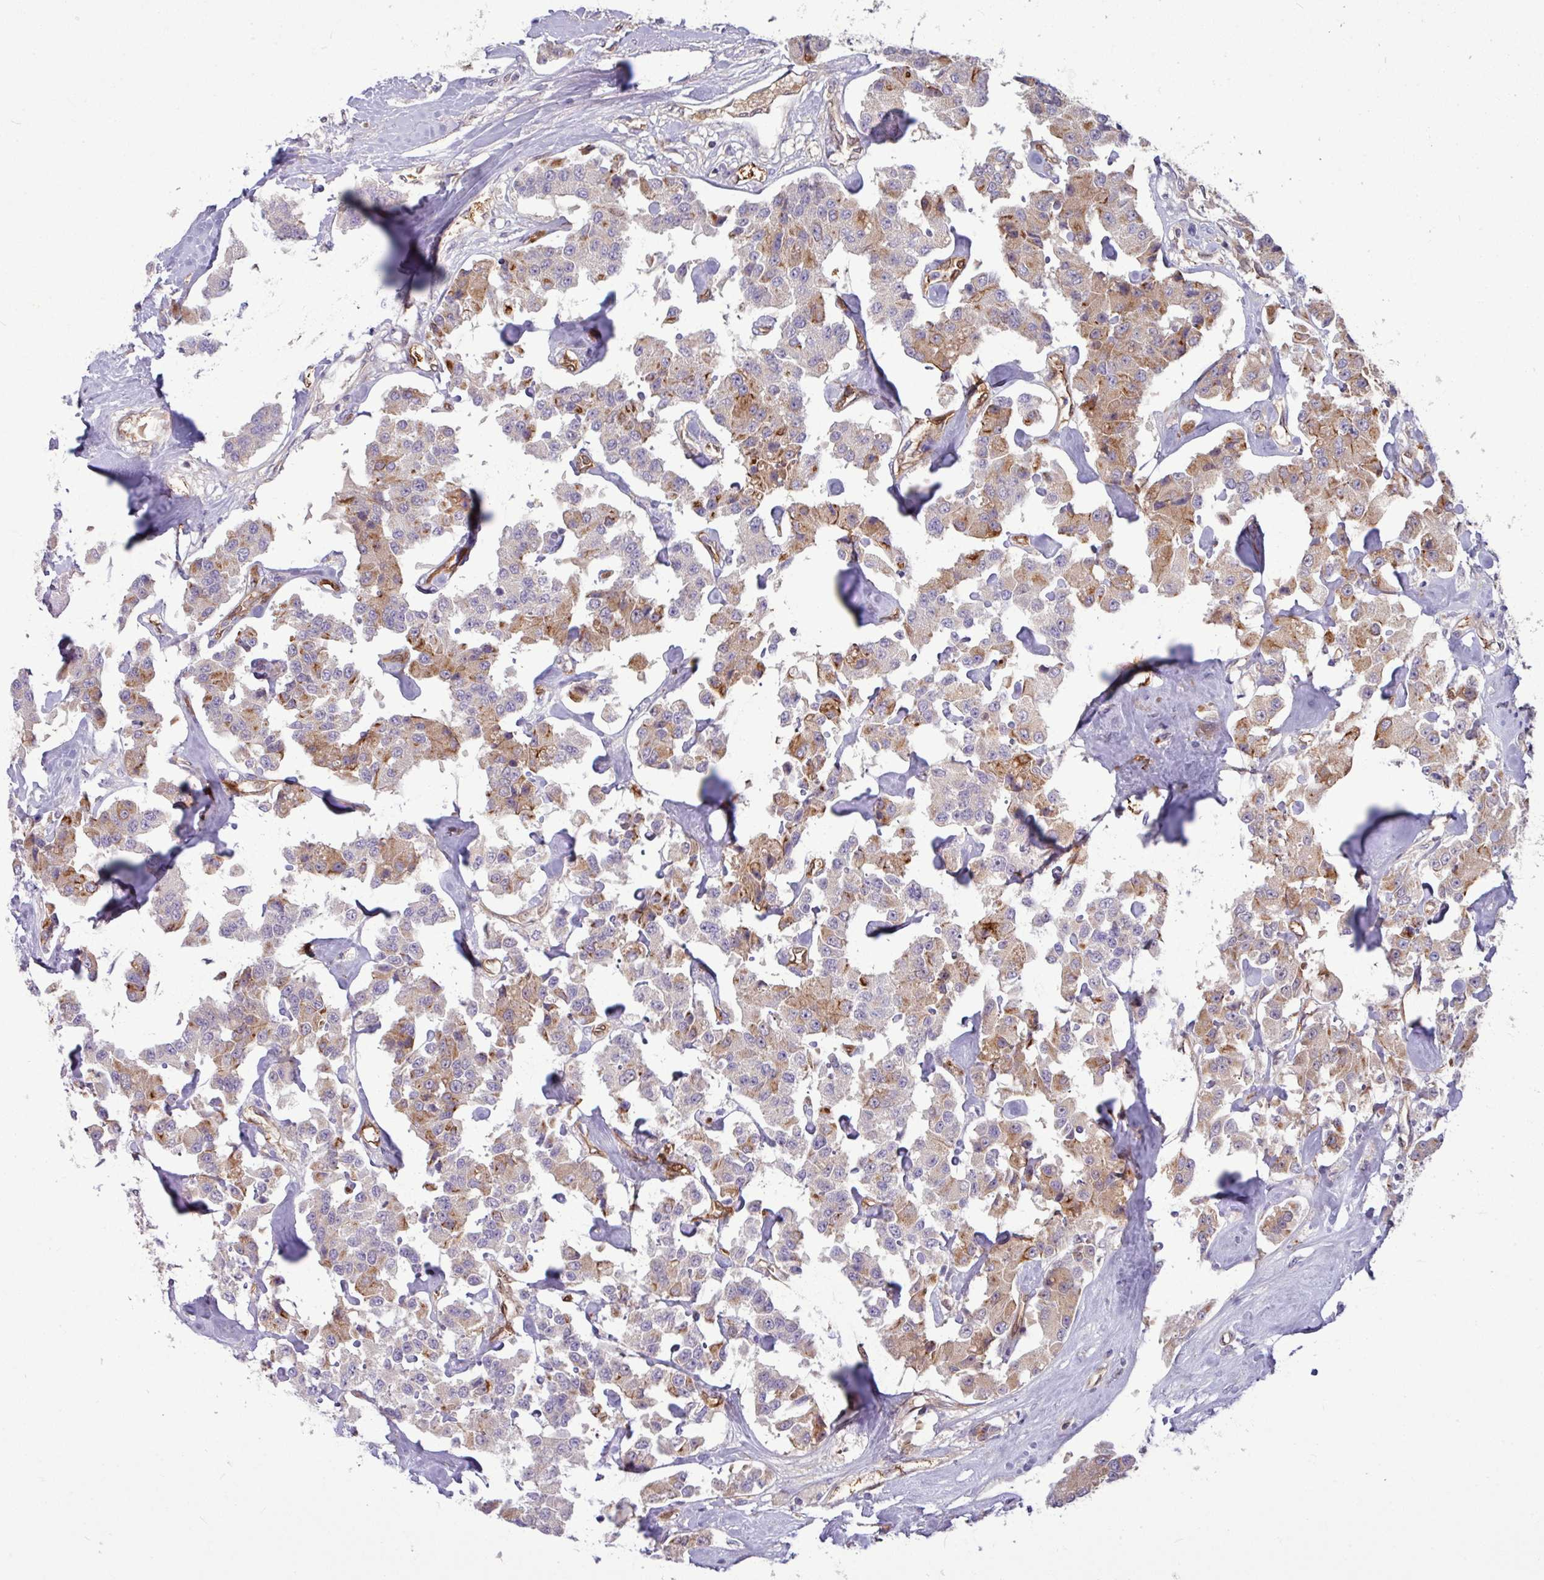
{"staining": {"intensity": "moderate", "quantity": "25%-75%", "location": "cytoplasmic/membranous"}, "tissue": "carcinoid", "cell_type": "Tumor cells", "image_type": "cancer", "snomed": [{"axis": "morphology", "description": "Carcinoid, malignant, NOS"}, {"axis": "topography", "description": "Pancreas"}], "caption": "DAB immunohistochemical staining of human malignant carcinoid displays moderate cytoplasmic/membranous protein staining in about 25%-75% of tumor cells.", "gene": "B4GALNT4", "patient": {"sex": "male", "age": 41}}